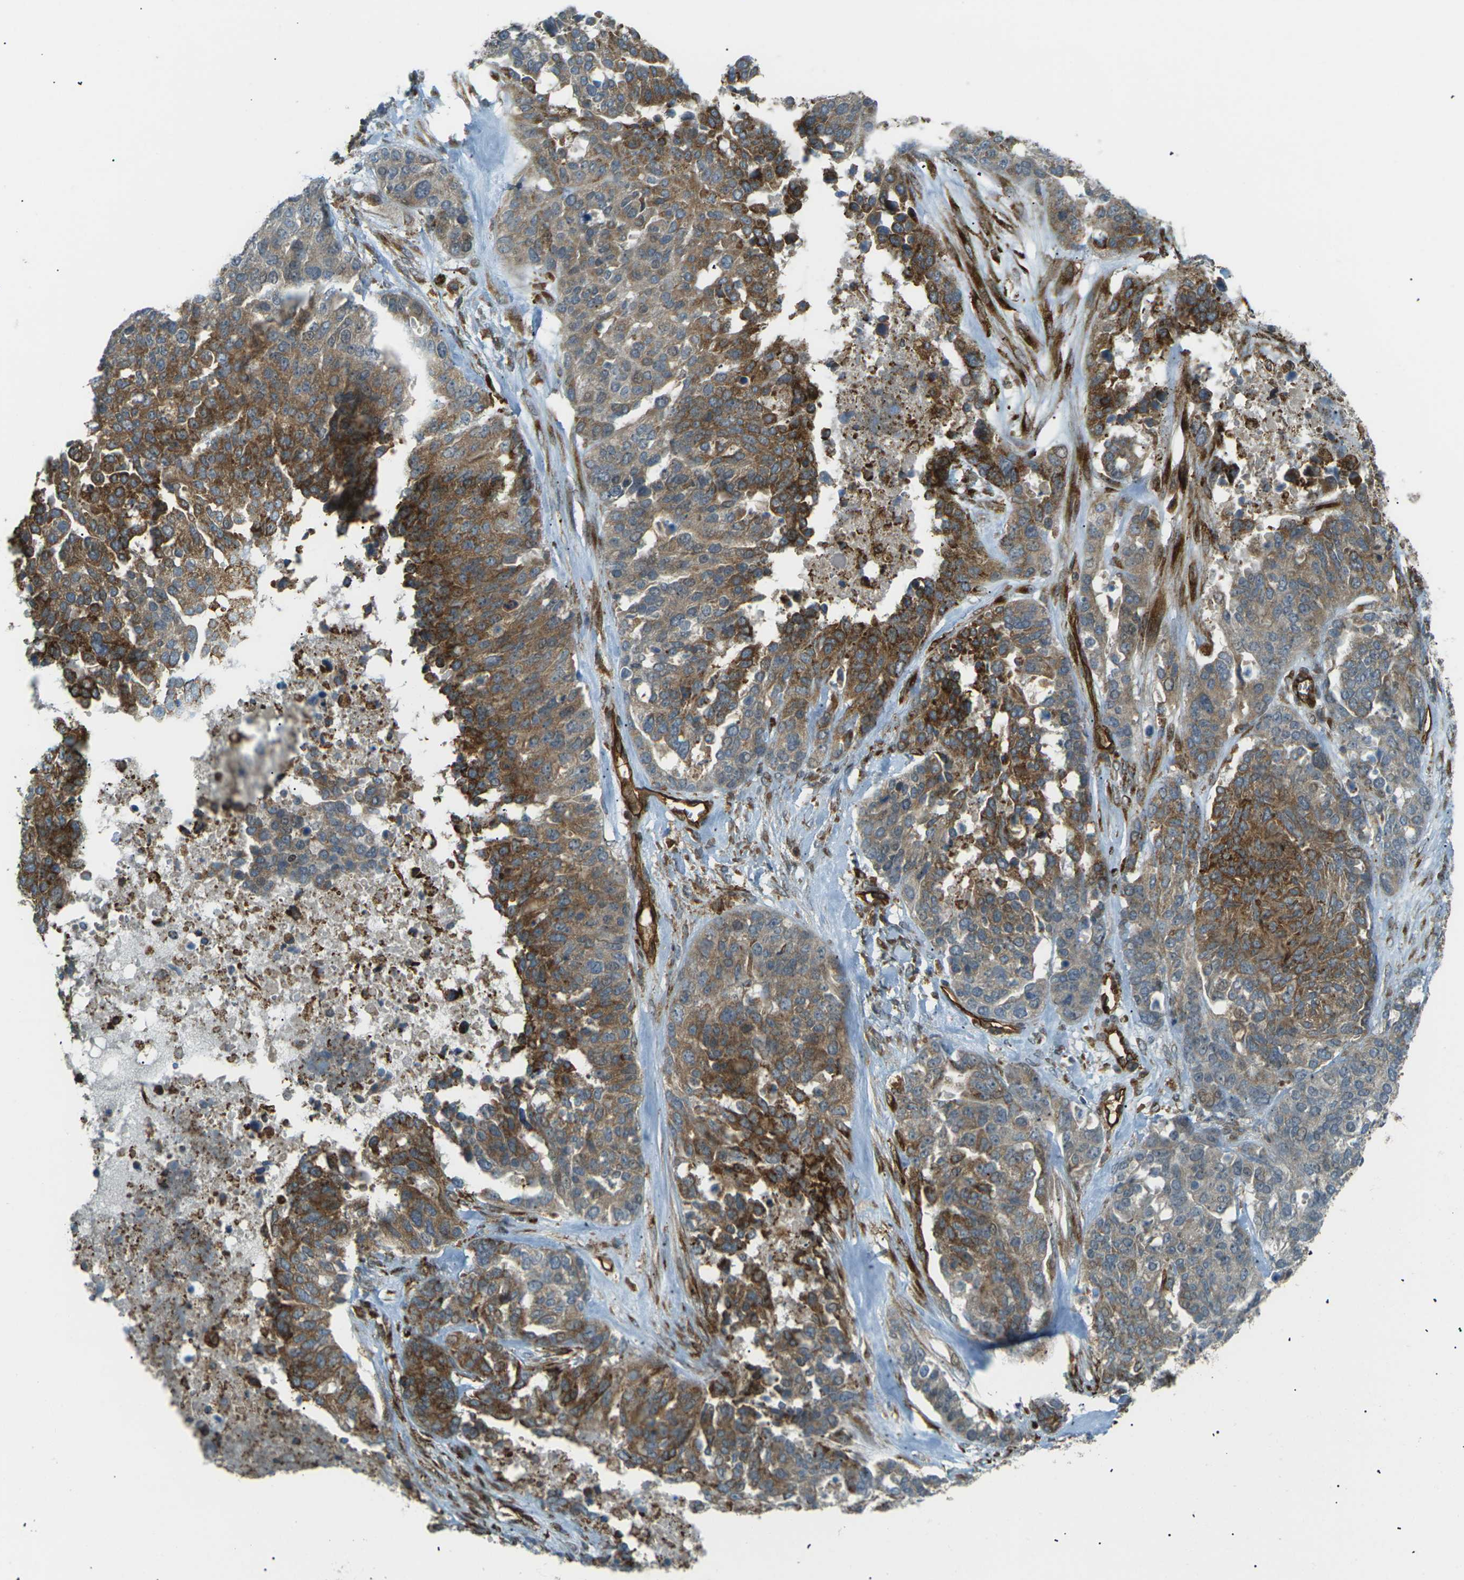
{"staining": {"intensity": "moderate", "quantity": "25%-75%", "location": "cytoplasmic/membranous"}, "tissue": "ovarian cancer", "cell_type": "Tumor cells", "image_type": "cancer", "snomed": [{"axis": "morphology", "description": "Cystadenocarcinoma, serous, NOS"}, {"axis": "topography", "description": "Ovary"}], "caption": "Immunohistochemical staining of human ovarian cancer displays medium levels of moderate cytoplasmic/membranous protein staining in about 25%-75% of tumor cells.", "gene": "S1PR1", "patient": {"sex": "female", "age": 44}}